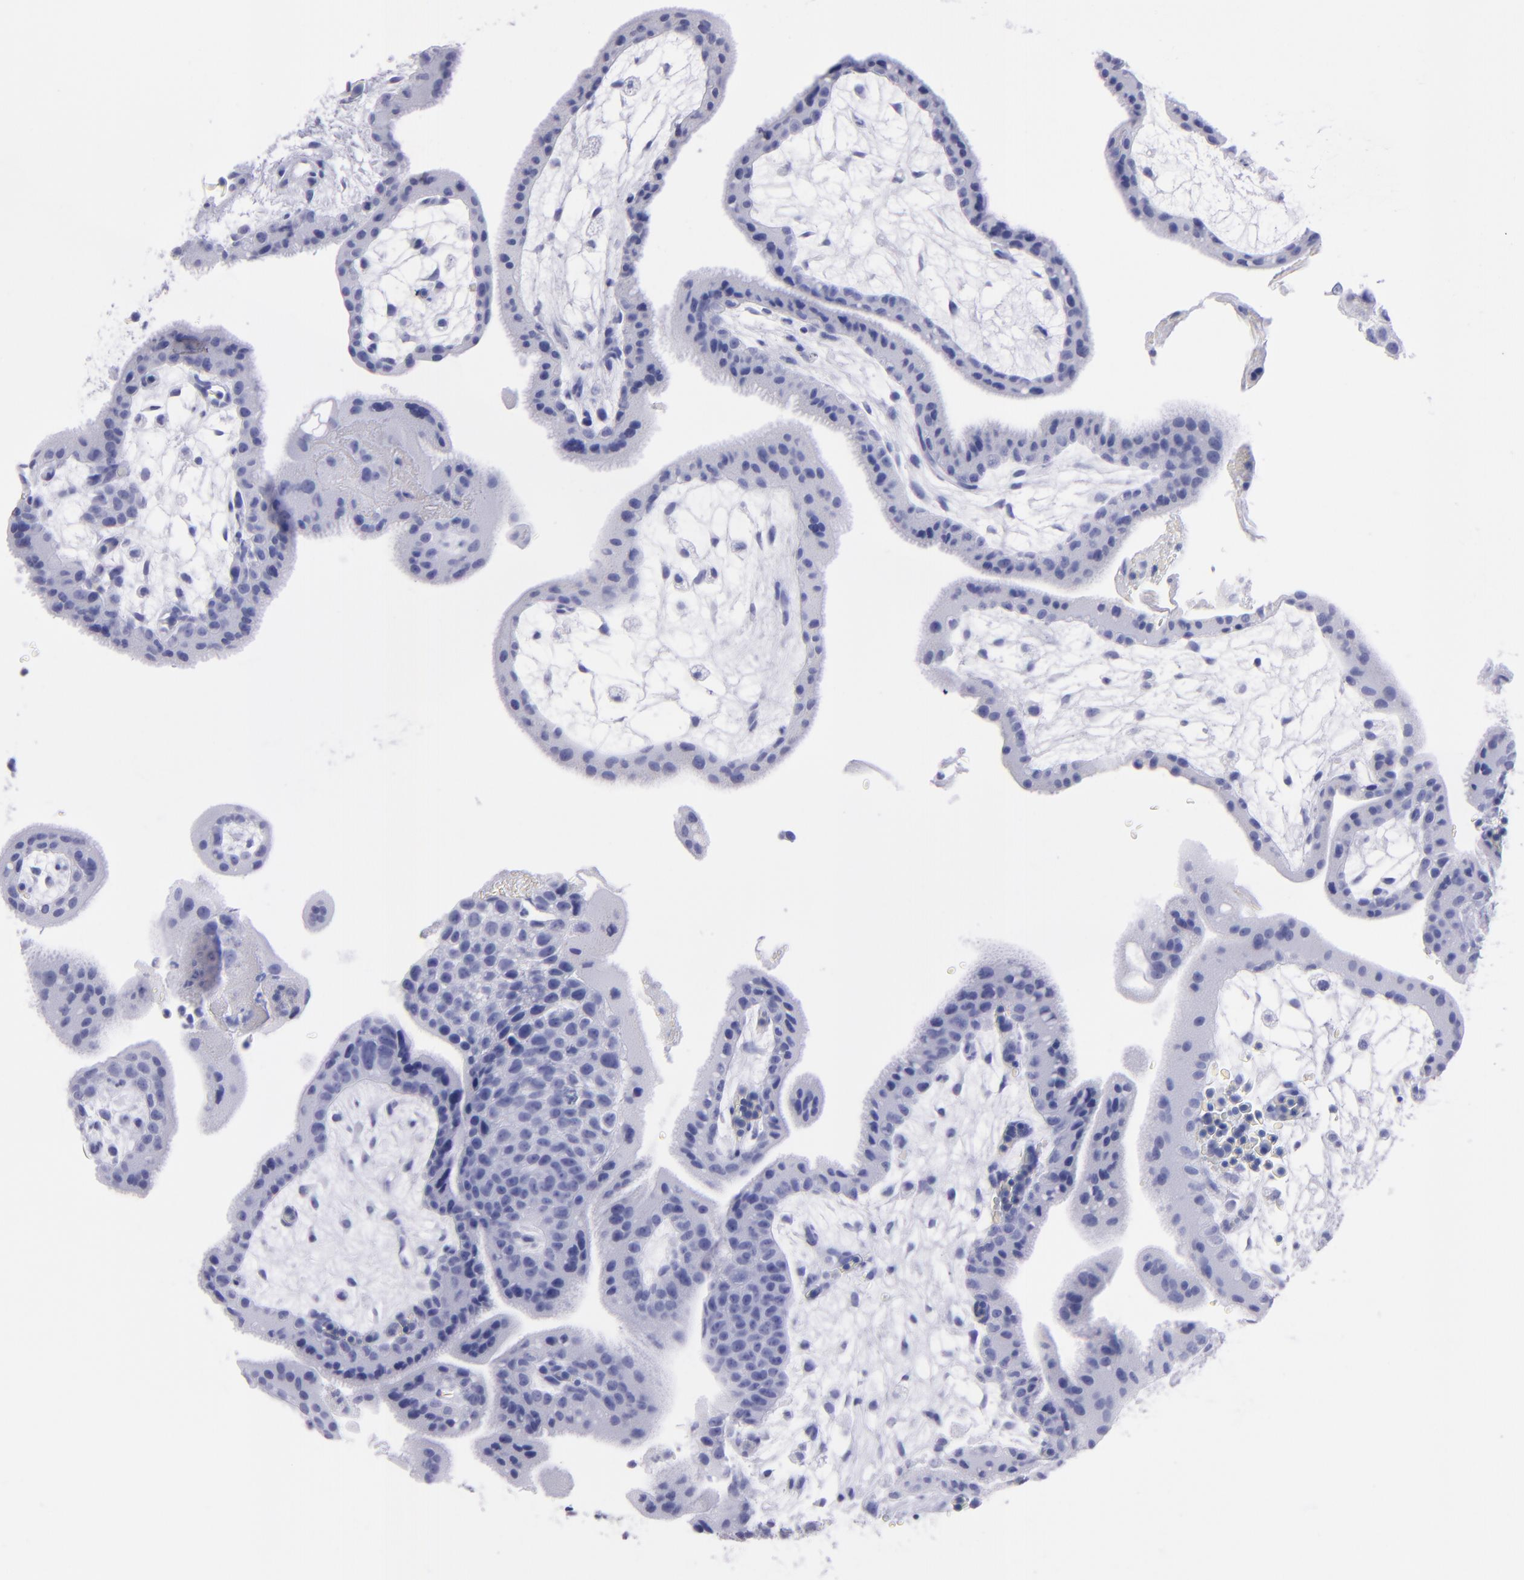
{"staining": {"intensity": "negative", "quantity": "none", "location": "none"}, "tissue": "placenta", "cell_type": "Decidual cells", "image_type": "normal", "snomed": [{"axis": "morphology", "description": "Normal tissue, NOS"}, {"axis": "topography", "description": "Placenta"}], "caption": "Immunohistochemistry micrograph of benign human placenta stained for a protein (brown), which exhibits no positivity in decidual cells. (DAB immunohistochemistry (IHC) visualized using brightfield microscopy, high magnification).", "gene": "CD38", "patient": {"sex": "female", "age": 35}}